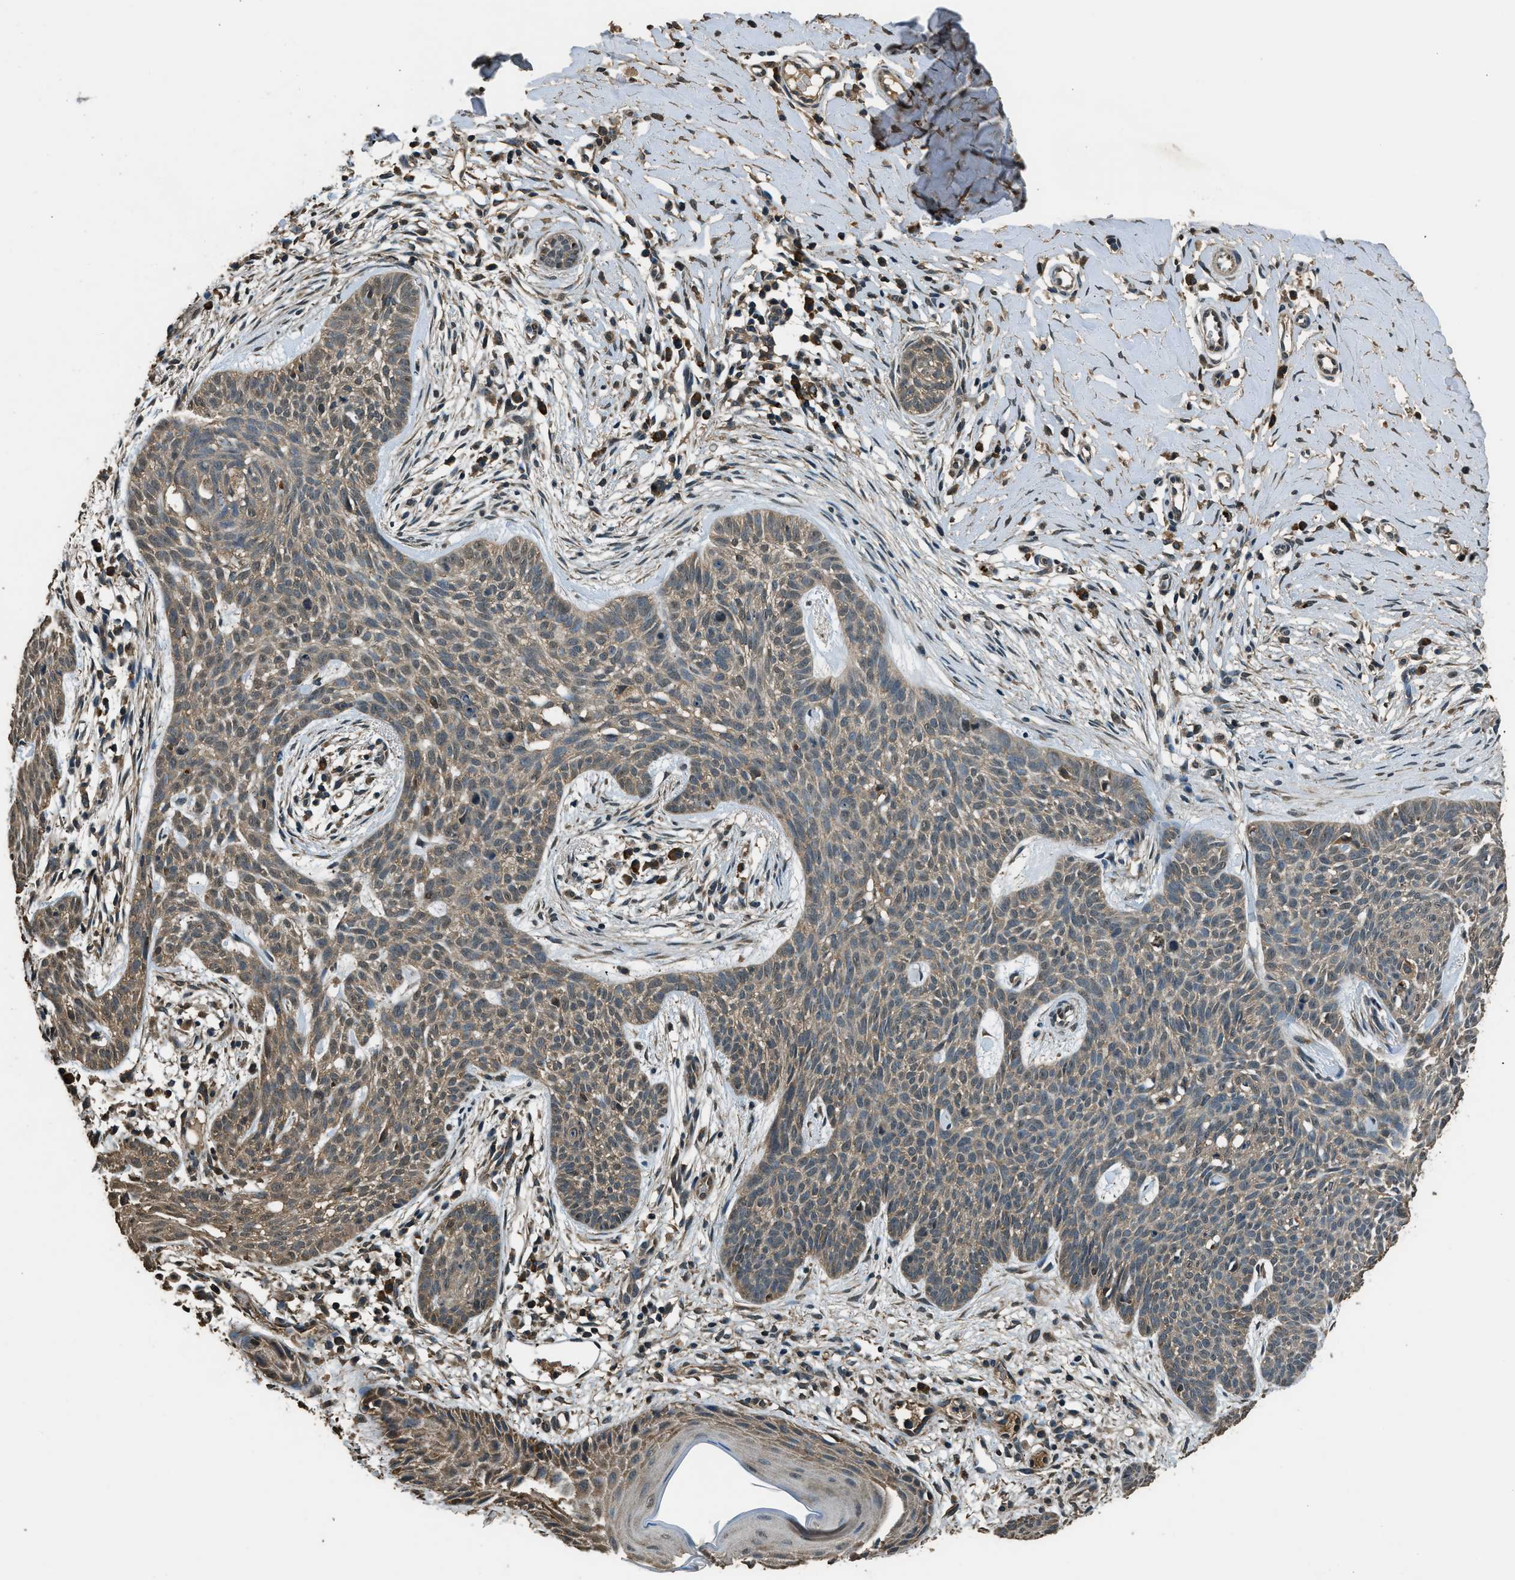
{"staining": {"intensity": "weak", "quantity": ">75%", "location": "cytoplasmic/membranous"}, "tissue": "skin cancer", "cell_type": "Tumor cells", "image_type": "cancer", "snomed": [{"axis": "morphology", "description": "Basal cell carcinoma"}, {"axis": "topography", "description": "Skin"}], "caption": "Protein staining of skin cancer (basal cell carcinoma) tissue displays weak cytoplasmic/membranous expression in approximately >75% of tumor cells.", "gene": "SALL3", "patient": {"sex": "female", "age": 59}}